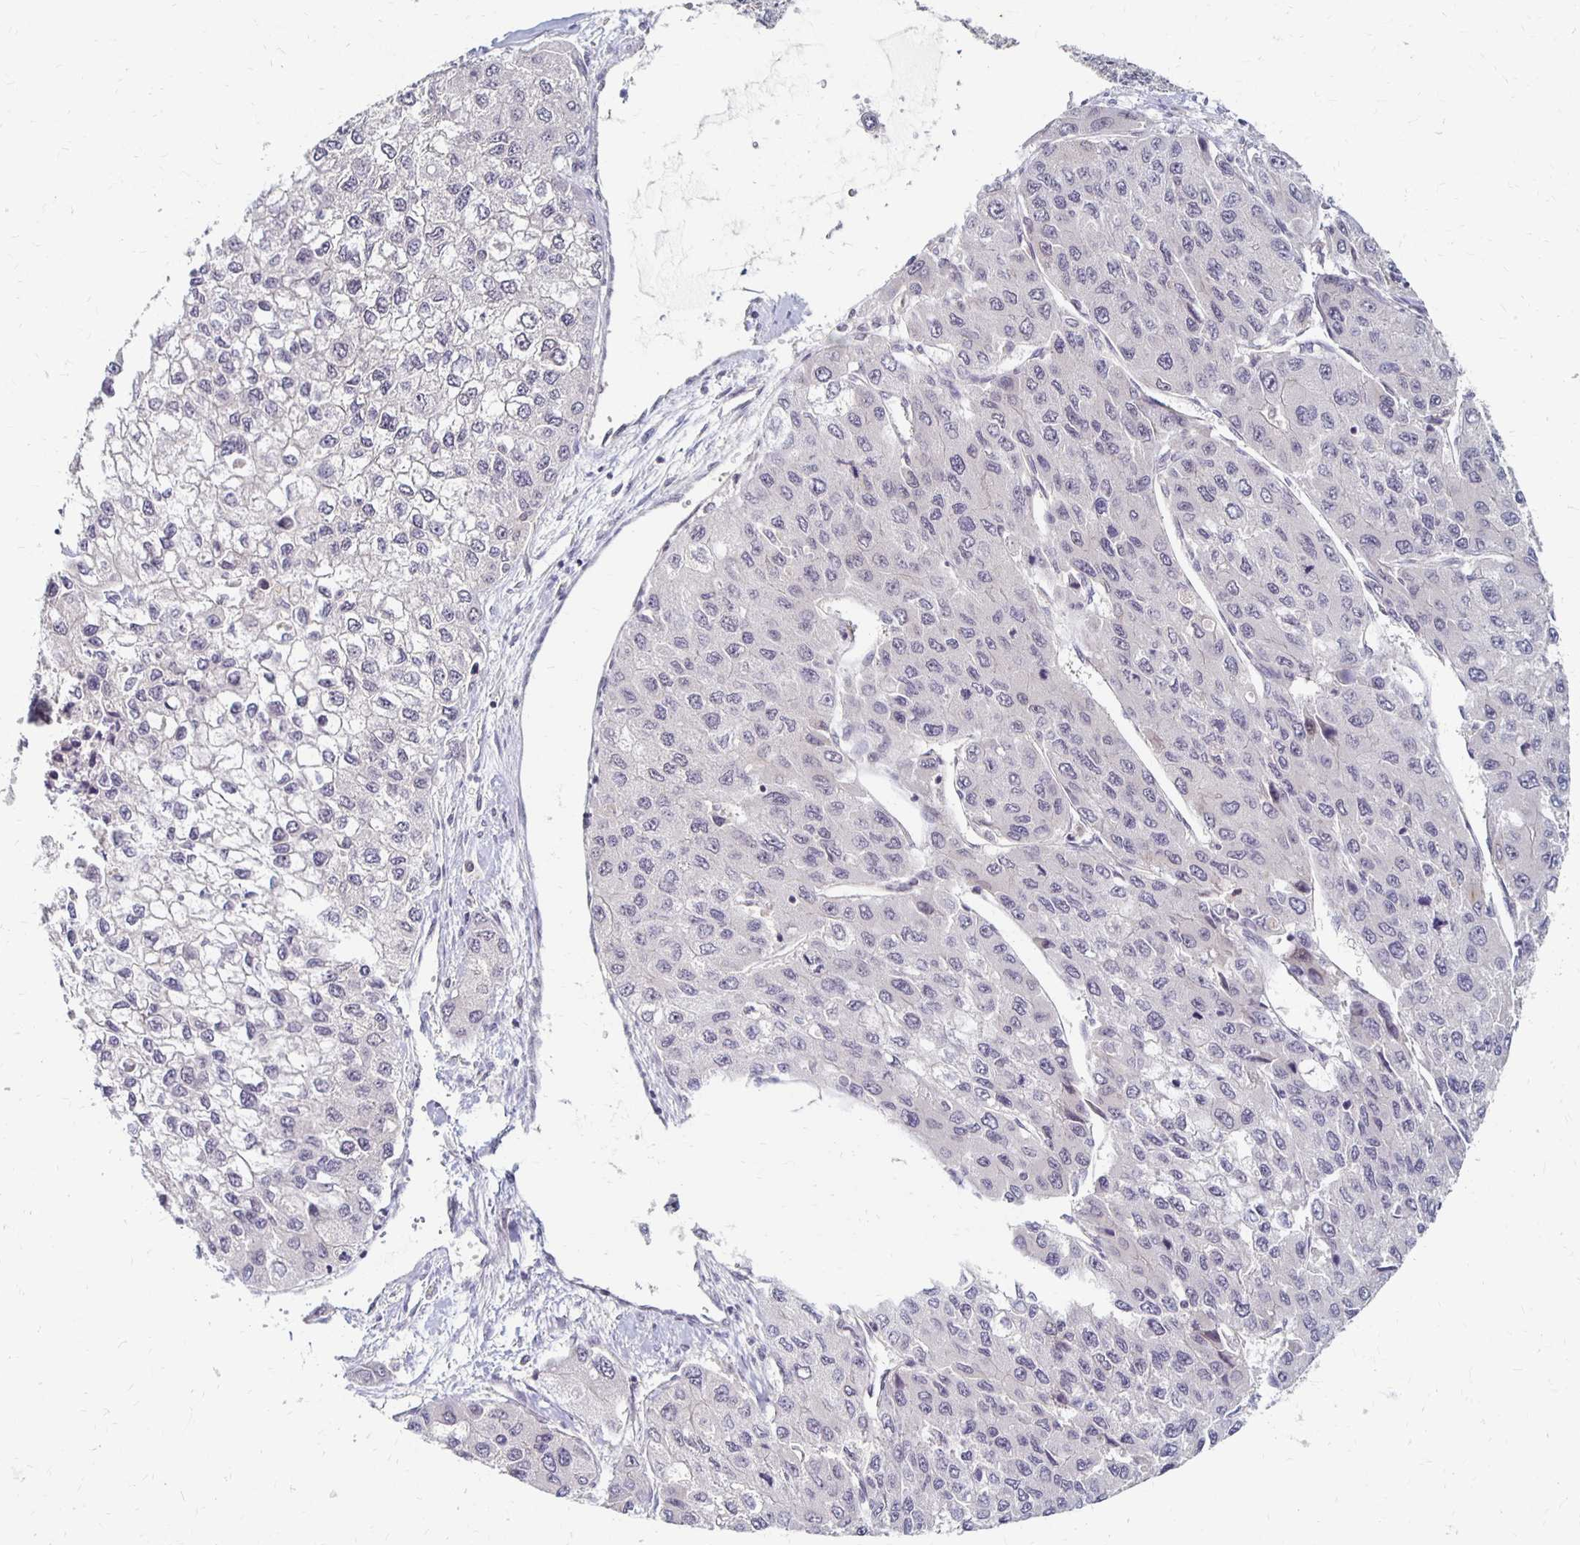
{"staining": {"intensity": "negative", "quantity": "none", "location": "none"}, "tissue": "liver cancer", "cell_type": "Tumor cells", "image_type": "cancer", "snomed": [{"axis": "morphology", "description": "Carcinoma, Hepatocellular, NOS"}, {"axis": "topography", "description": "Liver"}], "caption": "Hepatocellular carcinoma (liver) was stained to show a protein in brown. There is no significant staining in tumor cells.", "gene": "PRKCB", "patient": {"sex": "female", "age": 66}}